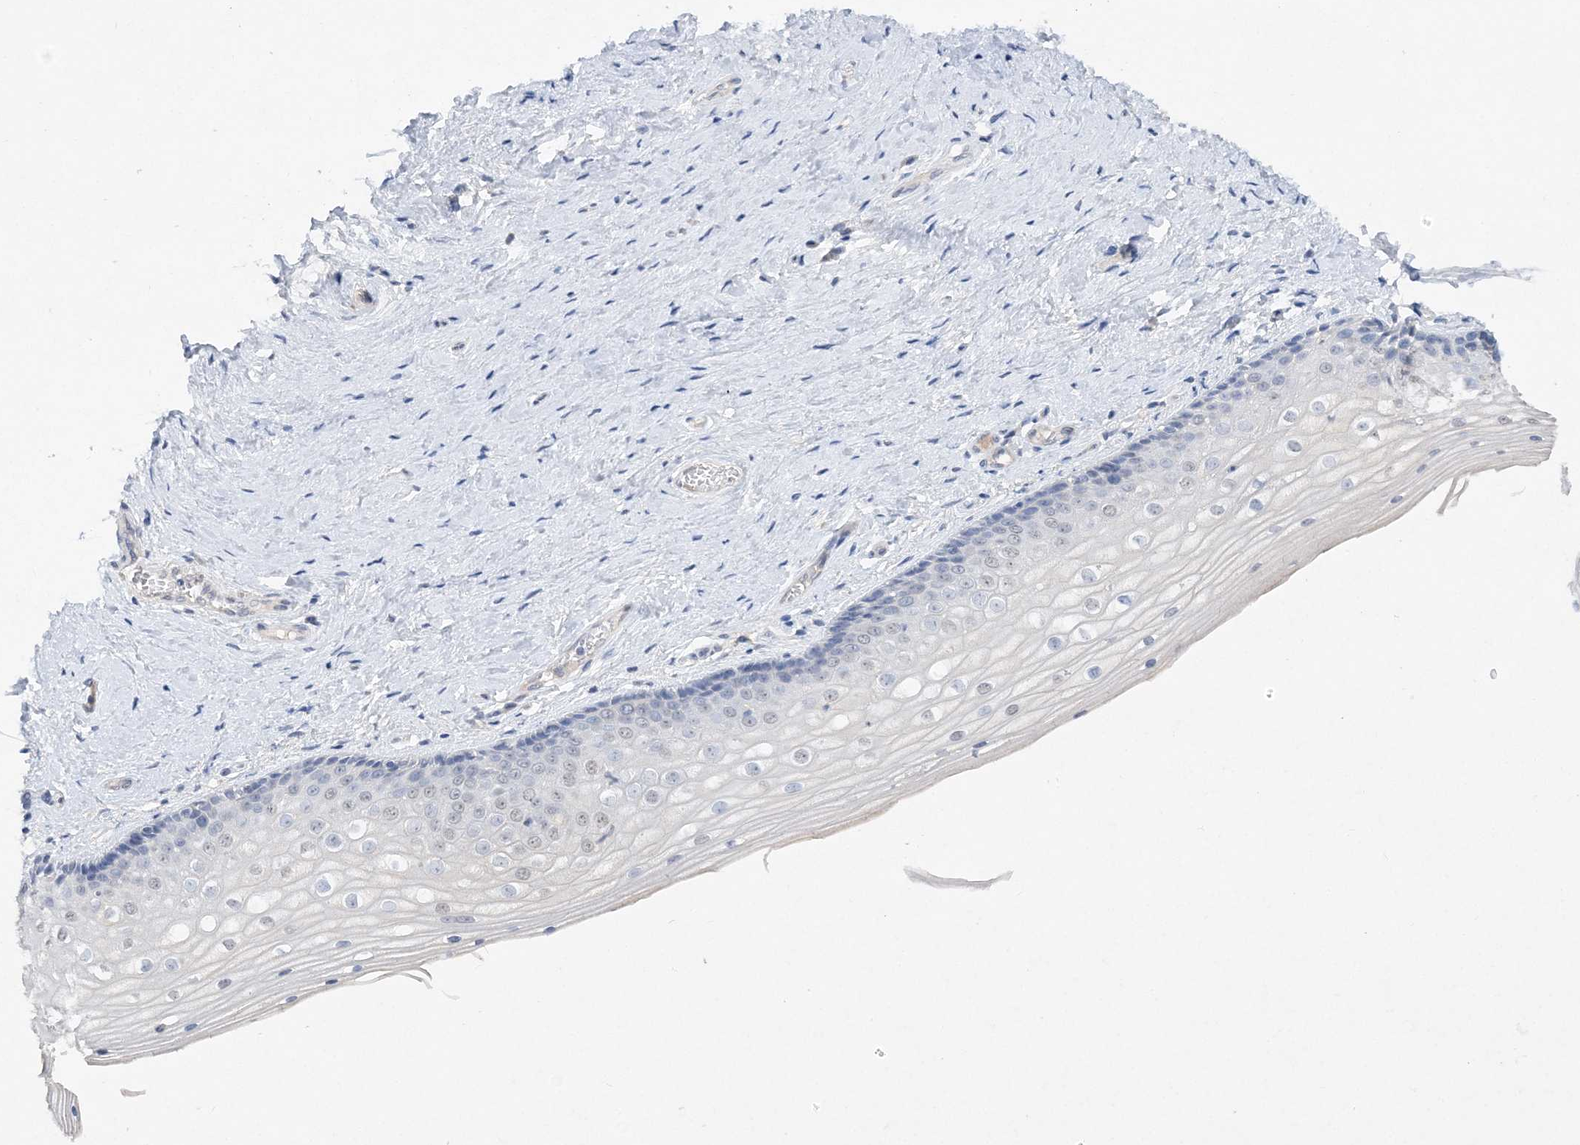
{"staining": {"intensity": "negative", "quantity": "none", "location": "none"}, "tissue": "vagina", "cell_type": "Squamous epithelial cells", "image_type": "normal", "snomed": [{"axis": "morphology", "description": "Normal tissue, NOS"}, {"axis": "topography", "description": "Vagina"}], "caption": "A high-resolution histopathology image shows immunohistochemistry (IHC) staining of benign vagina, which reveals no significant expression in squamous epithelial cells.", "gene": "C11orf58", "patient": {"sex": "female", "age": 46}}